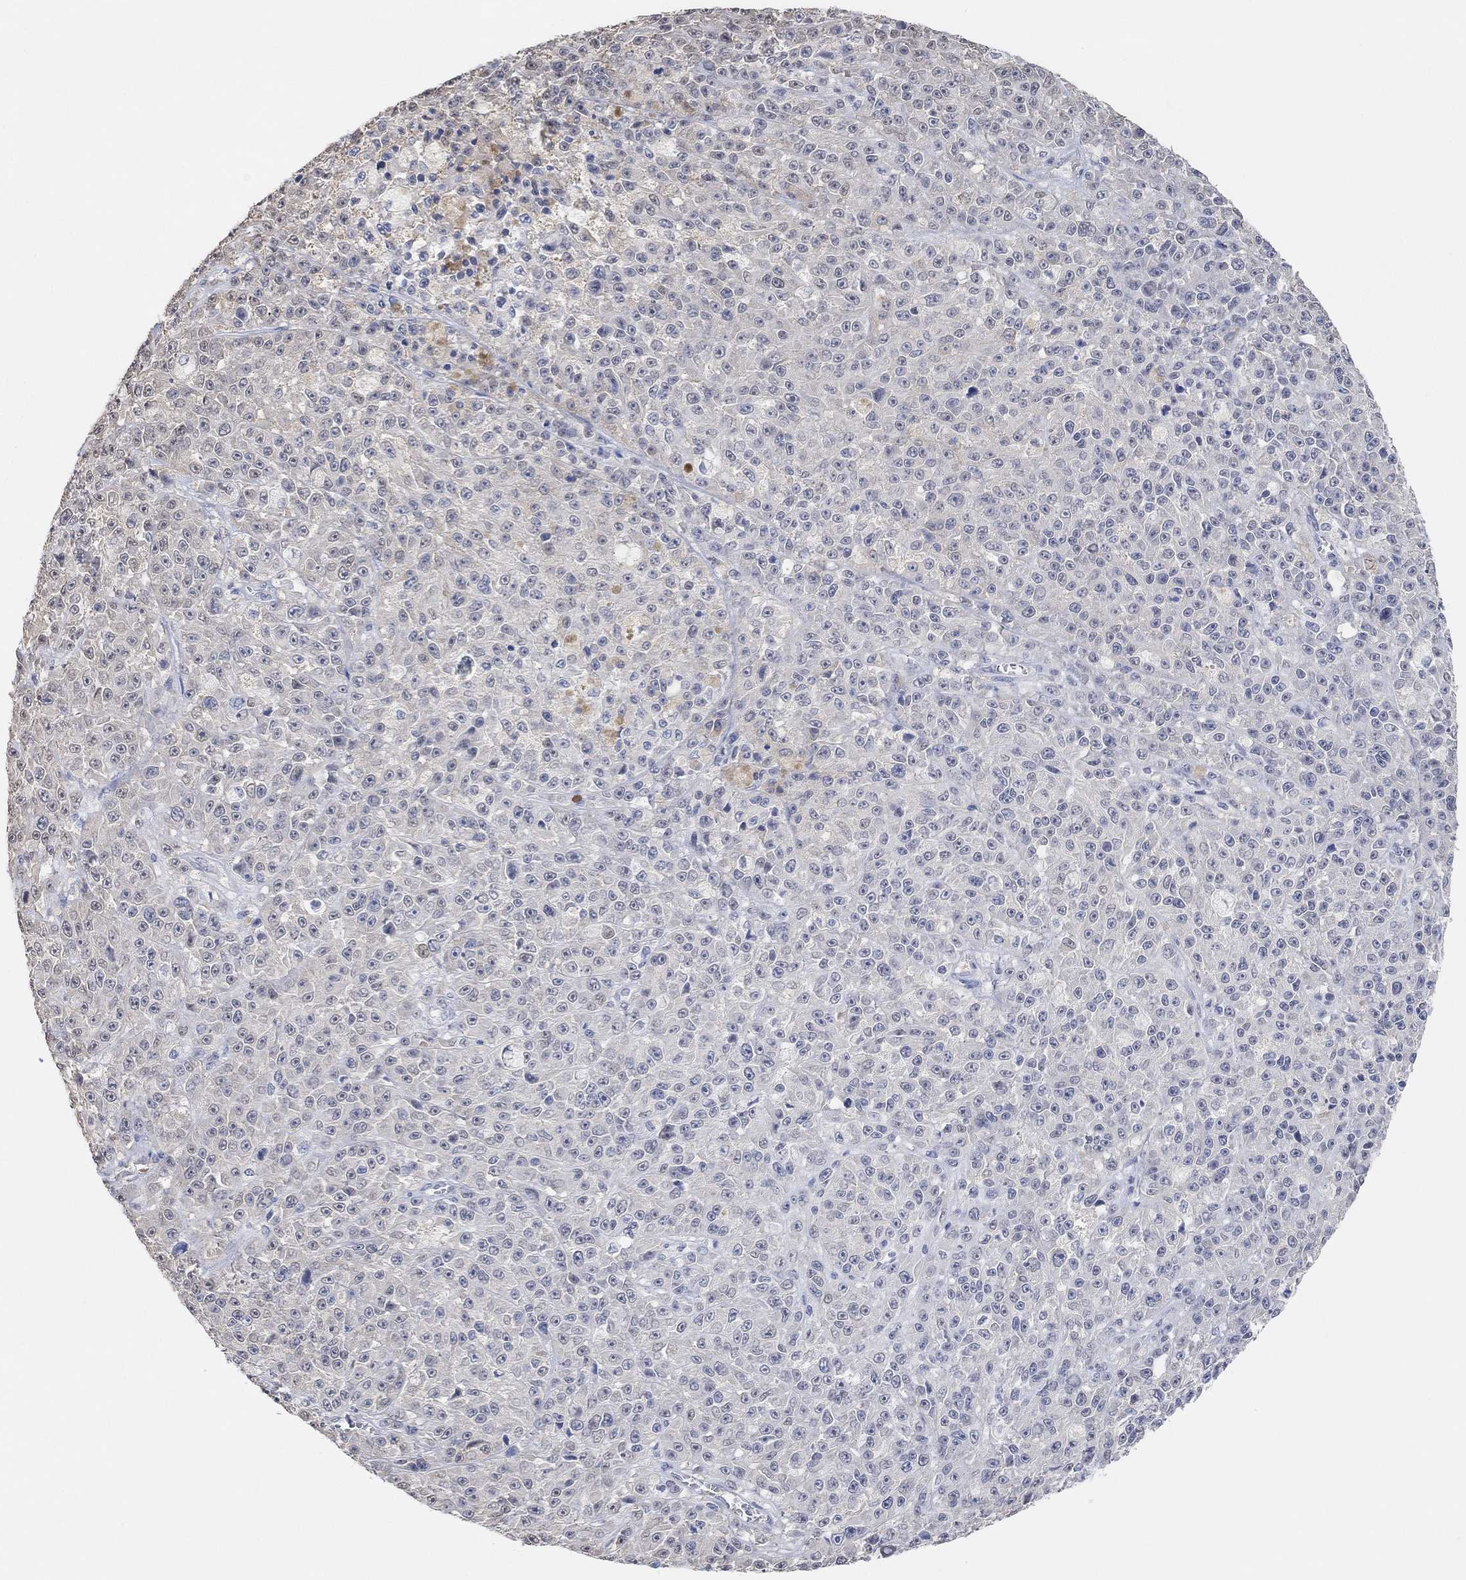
{"staining": {"intensity": "negative", "quantity": "none", "location": "none"}, "tissue": "melanoma", "cell_type": "Tumor cells", "image_type": "cancer", "snomed": [{"axis": "morphology", "description": "Malignant melanoma, NOS"}, {"axis": "topography", "description": "Skin"}], "caption": "The IHC micrograph has no significant positivity in tumor cells of malignant melanoma tissue.", "gene": "MUC1", "patient": {"sex": "female", "age": 58}}